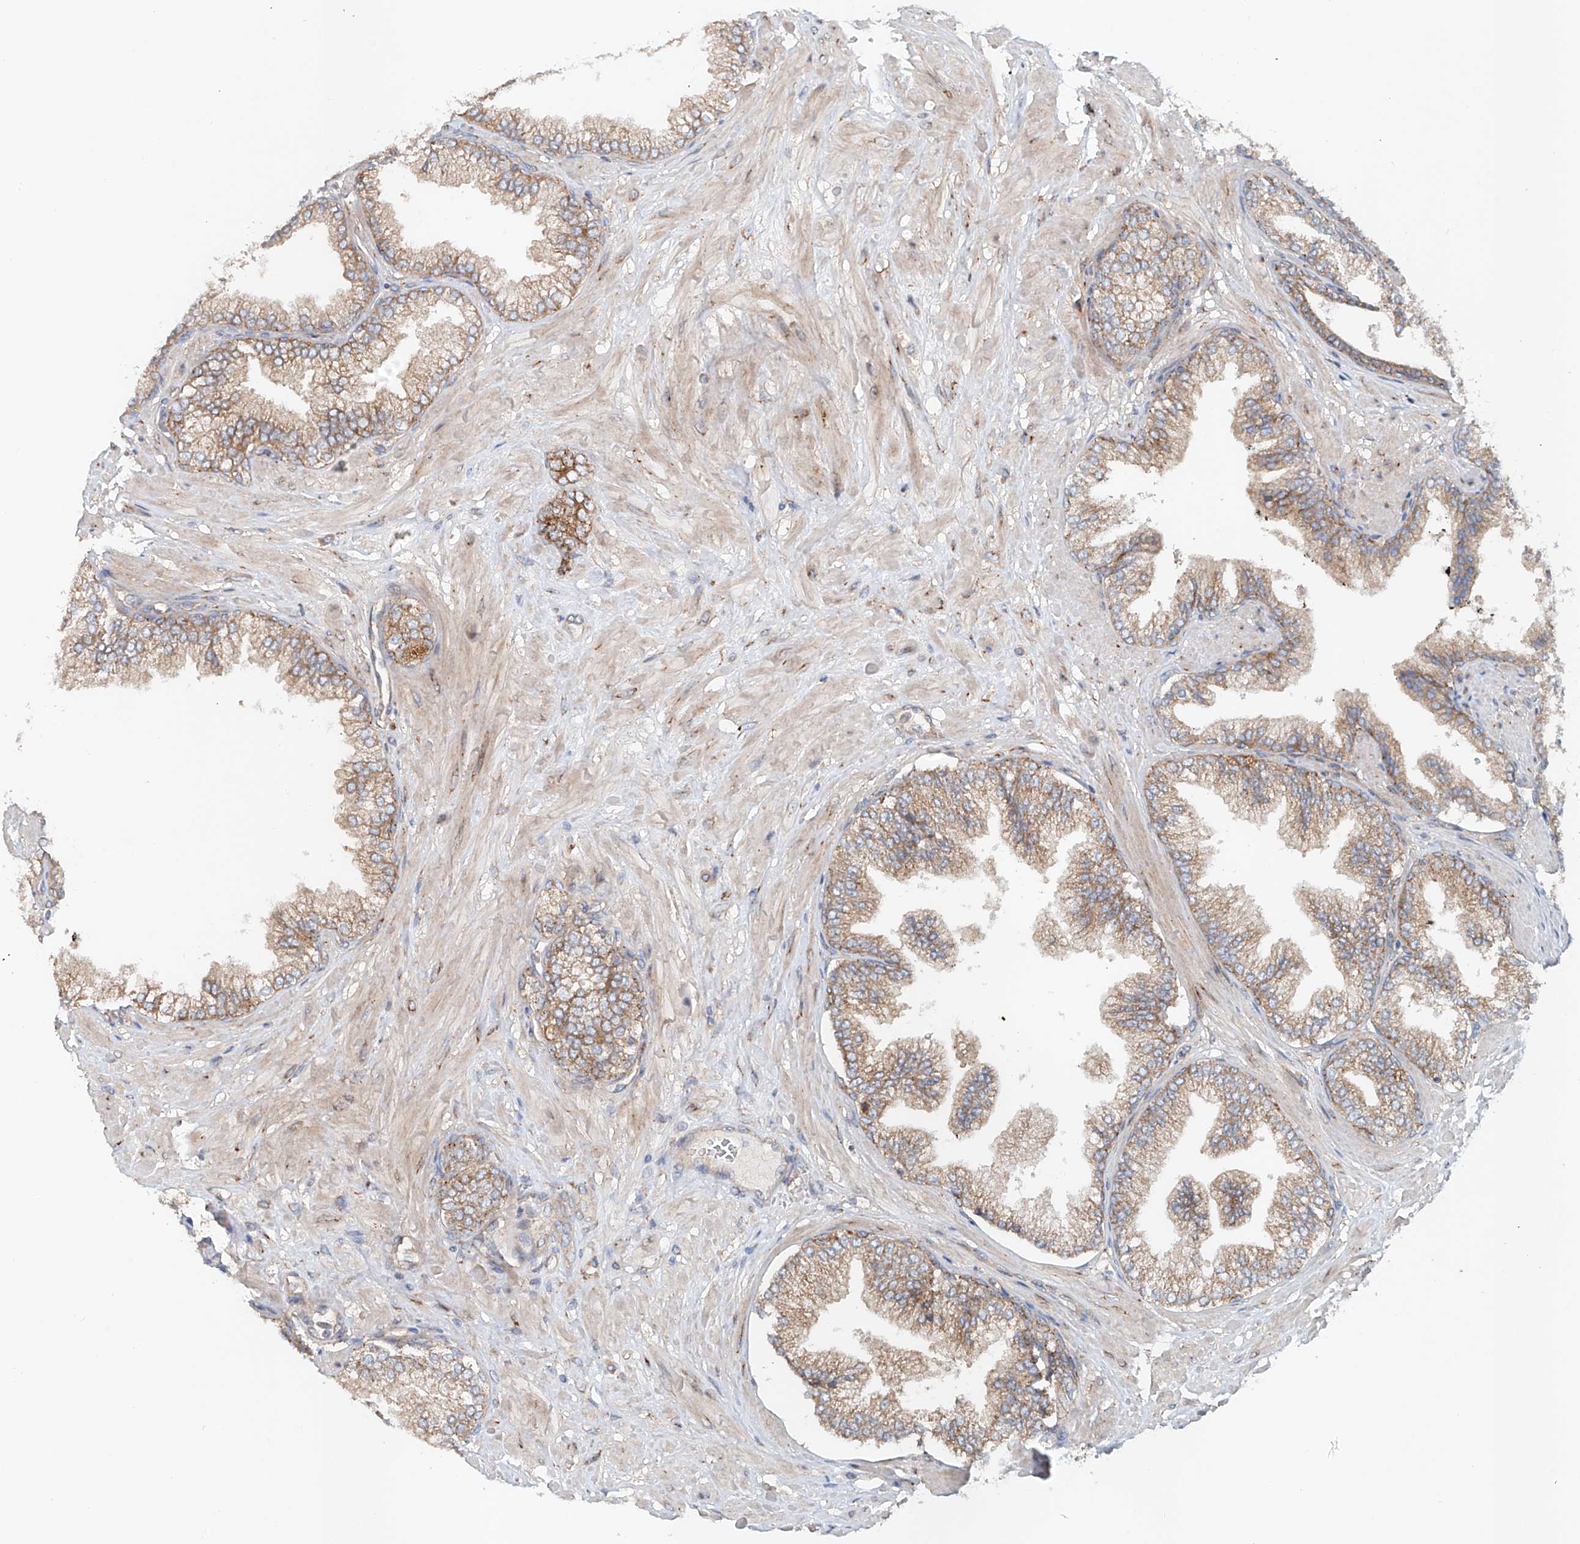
{"staining": {"intensity": "moderate", "quantity": ">75%", "location": "cytoplasmic/membranous"}, "tissue": "prostate cancer", "cell_type": "Tumor cells", "image_type": "cancer", "snomed": [{"axis": "morphology", "description": "Adenocarcinoma, Low grade"}, {"axis": "topography", "description": "Prostate"}], "caption": "DAB (3,3'-diaminobenzidine) immunohistochemical staining of prostate cancer (low-grade adenocarcinoma) exhibits moderate cytoplasmic/membranous protein staining in approximately >75% of tumor cells.", "gene": "SNAP29", "patient": {"sex": "male", "age": 71}}